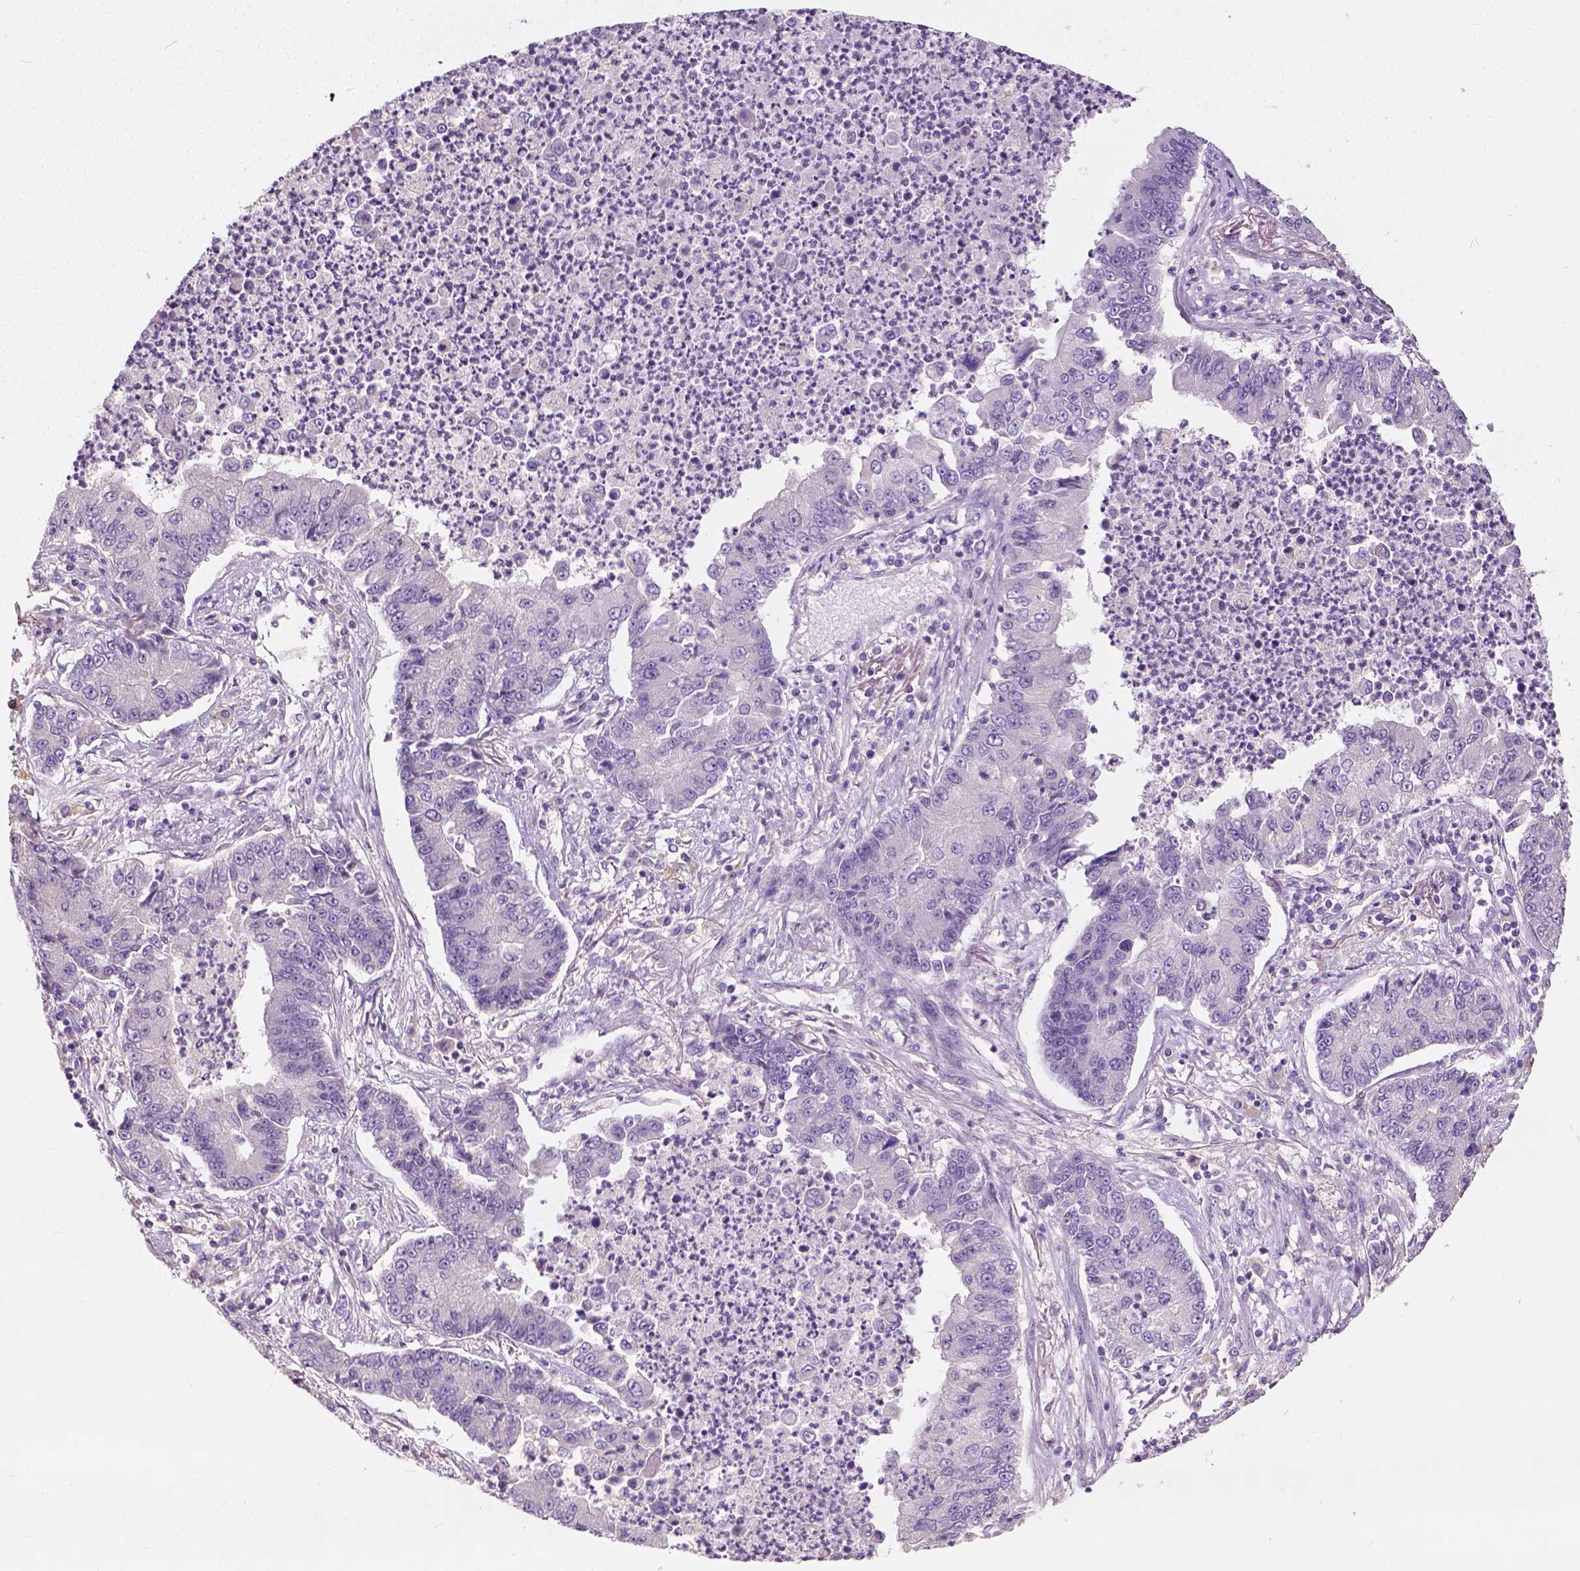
{"staining": {"intensity": "negative", "quantity": "none", "location": "none"}, "tissue": "lung cancer", "cell_type": "Tumor cells", "image_type": "cancer", "snomed": [{"axis": "morphology", "description": "Adenocarcinoma, NOS"}, {"axis": "topography", "description": "Lung"}], "caption": "Human lung adenocarcinoma stained for a protein using immunohistochemistry (IHC) displays no expression in tumor cells.", "gene": "DHCR24", "patient": {"sex": "female", "age": 57}}